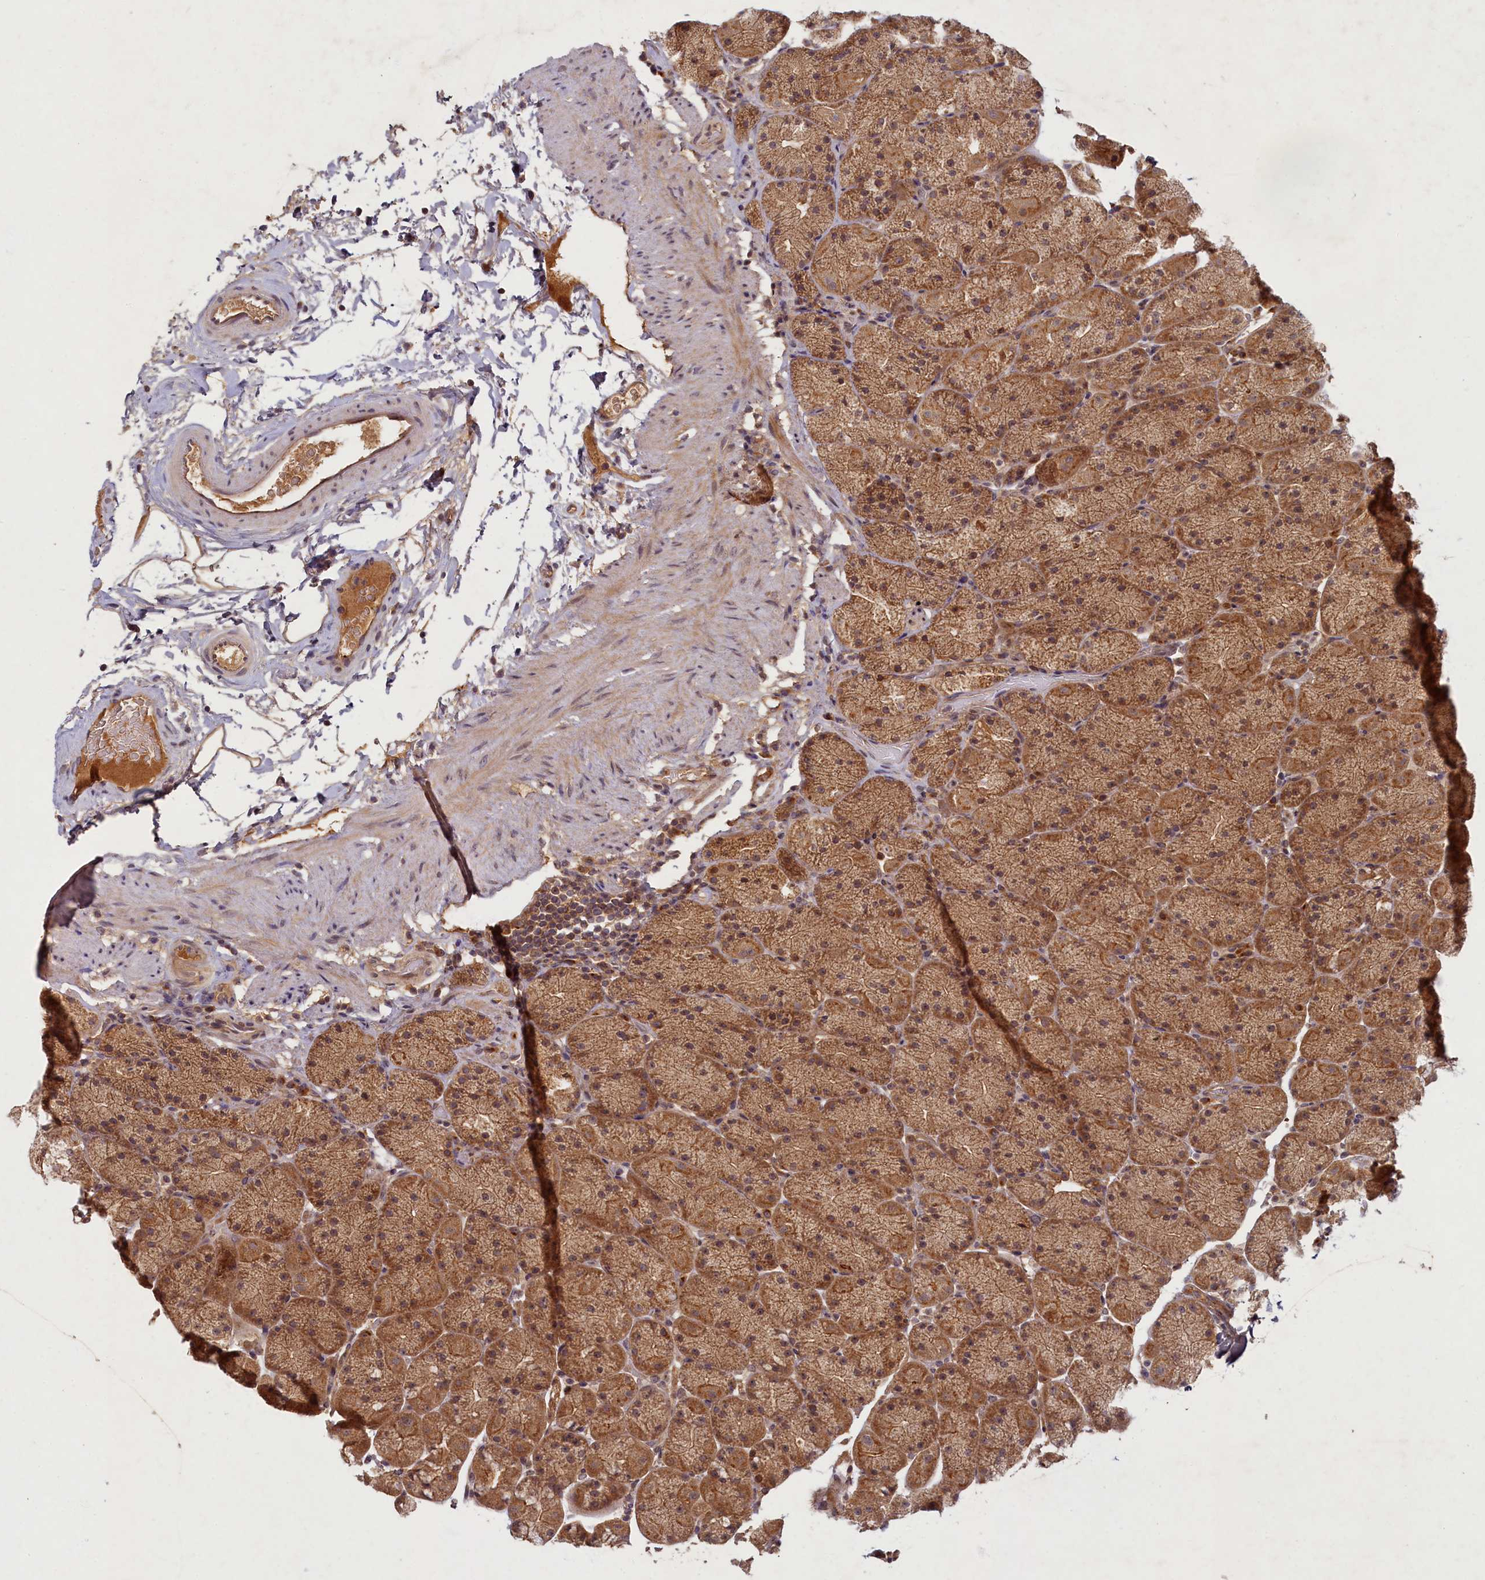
{"staining": {"intensity": "moderate", "quantity": ">75%", "location": "cytoplasmic/membranous"}, "tissue": "stomach", "cell_type": "Glandular cells", "image_type": "normal", "snomed": [{"axis": "morphology", "description": "Normal tissue, NOS"}, {"axis": "topography", "description": "Stomach, upper"}, {"axis": "topography", "description": "Stomach, lower"}], "caption": "IHC histopathology image of benign stomach: human stomach stained using immunohistochemistry demonstrates medium levels of moderate protein expression localized specifically in the cytoplasmic/membranous of glandular cells, appearing as a cytoplasmic/membranous brown color.", "gene": "BICD1", "patient": {"sex": "male", "age": 67}}